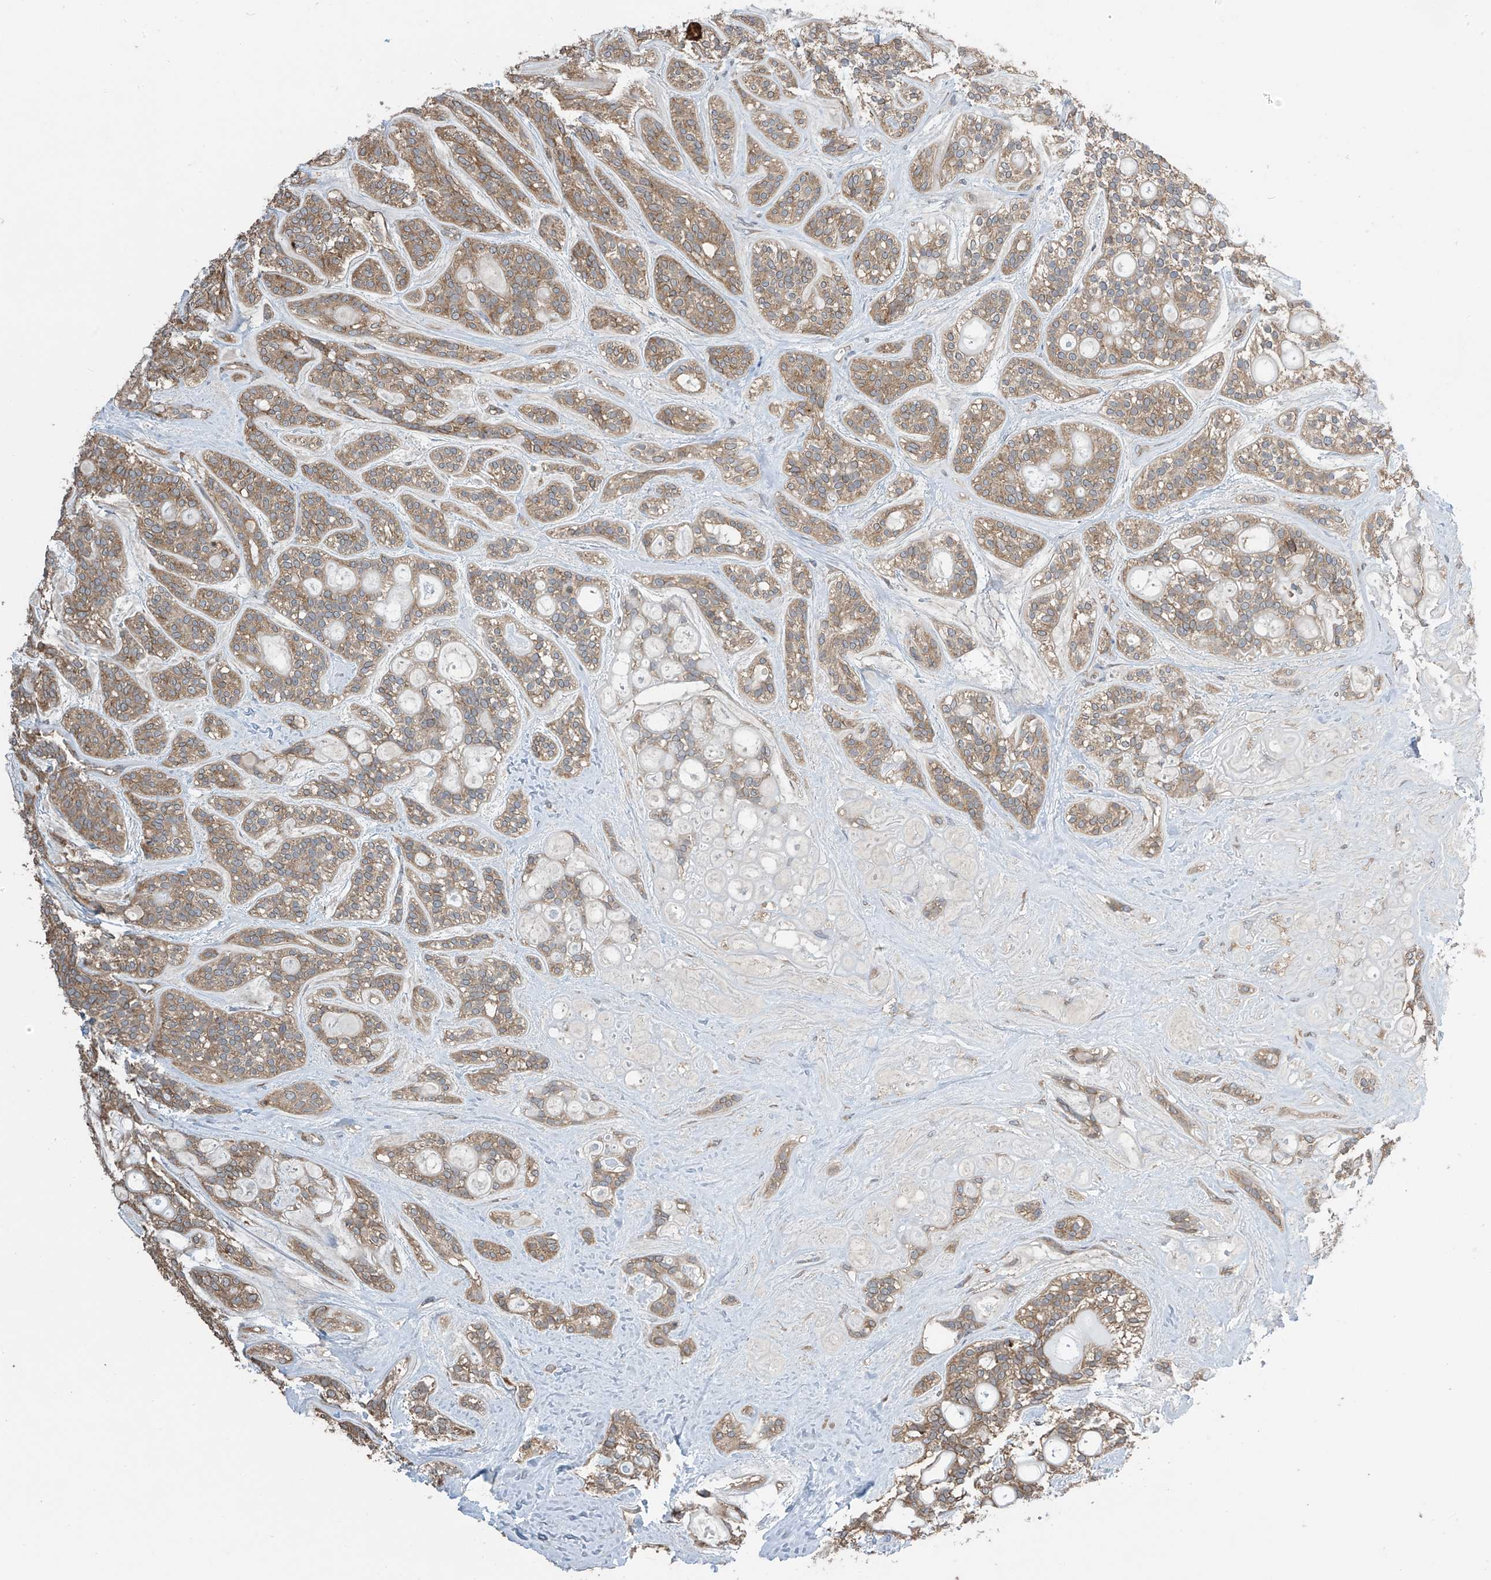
{"staining": {"intensity": "moderate", "quantity": ">75%", "location": "cytoplasmic/membranous"}, "tissue": "head and neck cancer", "cell_type": "Tumor cells", "image_type": "cancer", "snomed": [{"axis": "morphology", "description": "Adenocarcinoma, NOS"}, {"axis": "topography", "description": "Head-Neck"}], "caption": "Human head and neck cancer (adenocarcinoma) stained with a protein marker demonstrates moderate staining in tumor cells.", "gene": "PNPT1", "patient": {"sex": "male", "age": 66}}